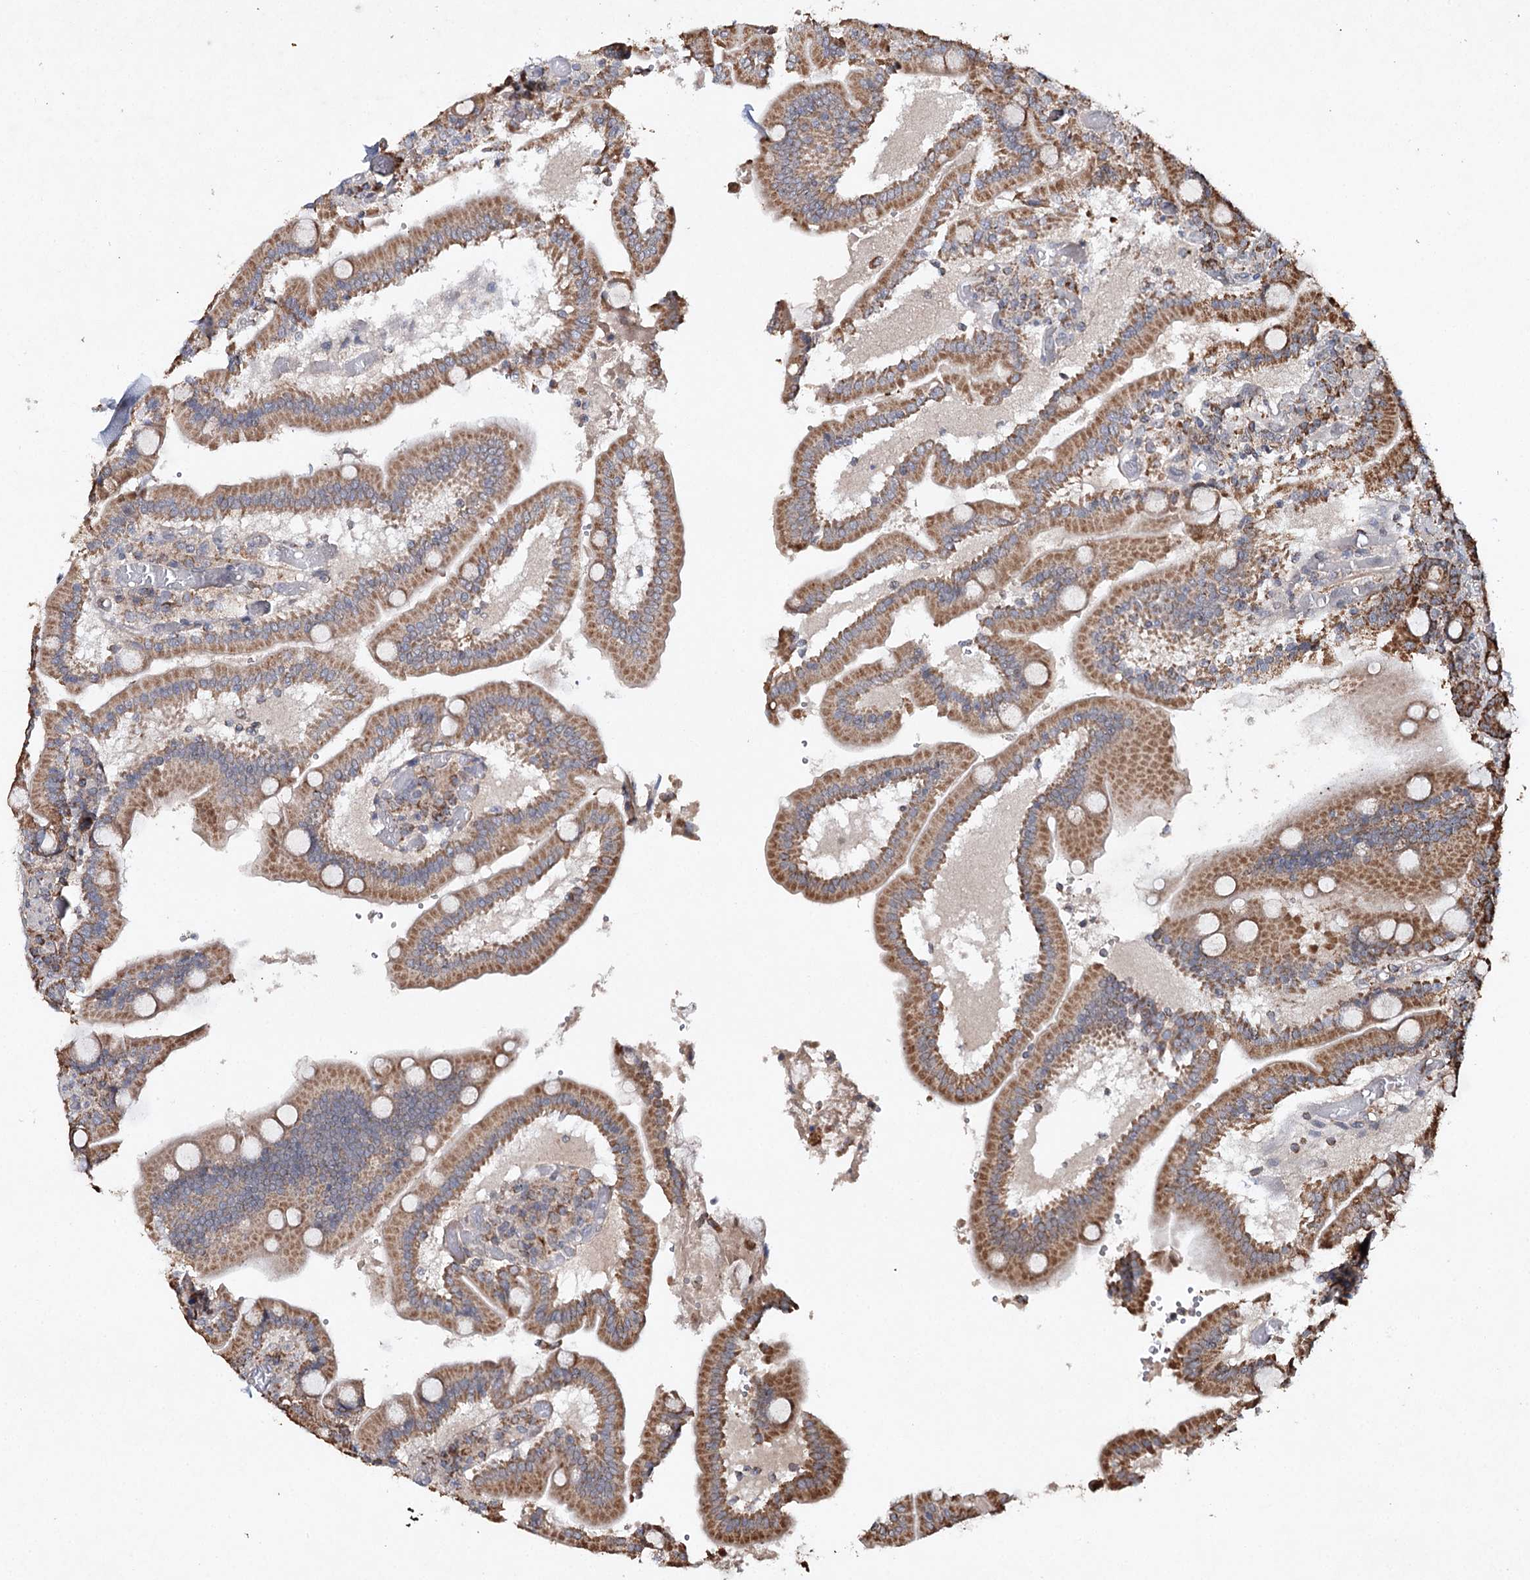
{"staining": {"intensity": "moderate", "quantity": ">75%", "location": "cytoplasmic/membranous"}, "tissue": "duodenum", "cell_type": "Glandular cells", "image_type": "normal", "snomed": [{"axis": "morphology", "description": "Normal tissue, NOS"}, {"axis": "topography", "description": "Duodenum"}], "caption": "Moderate cytoplasmic/membranous staining for a protein is present in about >75% of glandular cells of unremarkable duodenum using immunohistochemistry.", "gene": "PIK3CB", "patient": {"sex": "female", "age": 62}}